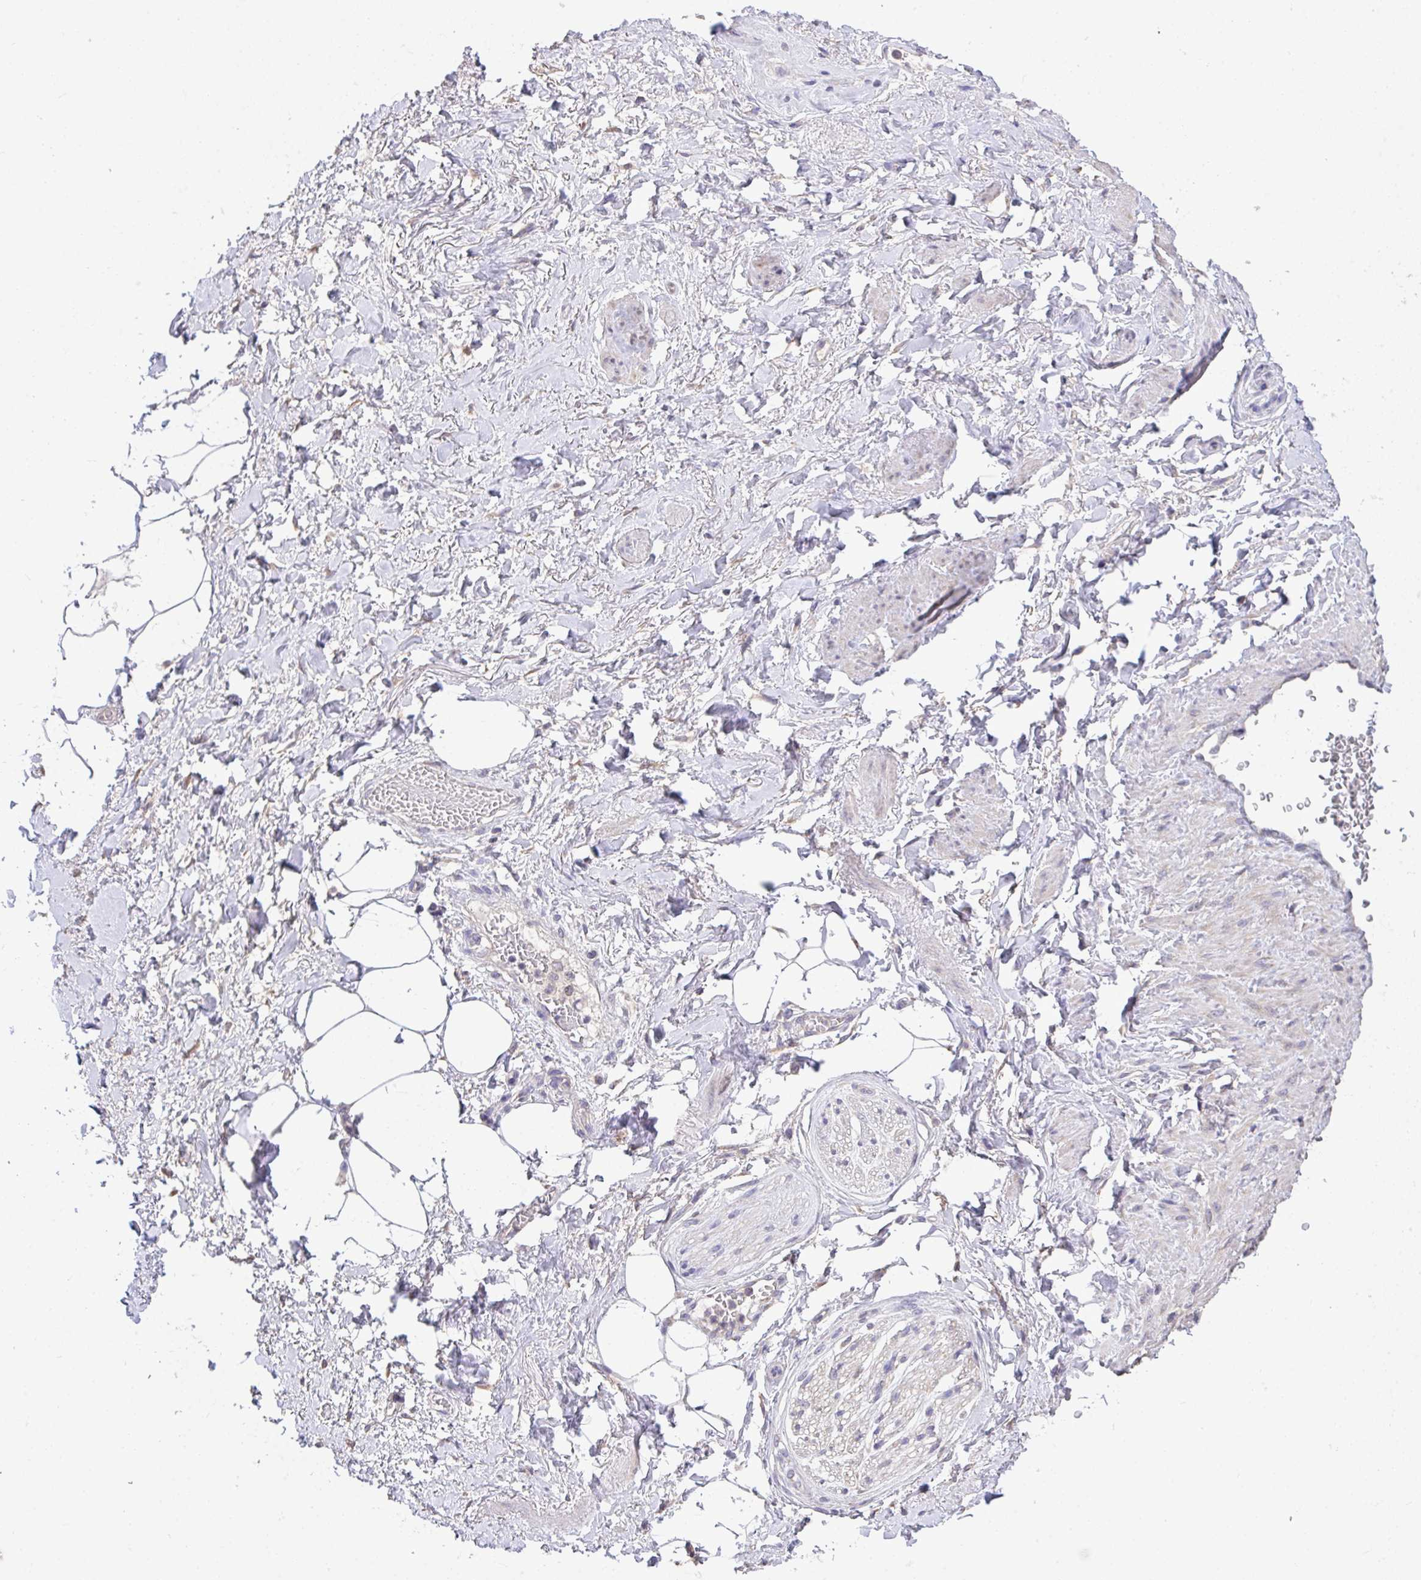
{"staining": {"intensity": "negative", "quantity": "none", "location": "none"}, "tissue": "adipose tissue", "cell_type": "Adipocytes", "image_type": "normal", "snomed": [{"axis": "morphology", "description": "Normal tissue, NOS"}, {"axis": "topography", "description": "Vagina"}, {"axis": "topography", "description": "Peripheral nerve tissue"}], "caption": "DAB immunohistochemical staining of unremarkable adipose tissue shows no significant expression in adipocytes. The staining was performed using DAB to visualize the protein expression in brown, while the nuclei were stained in blue with hematoxylin (Magnification: 20x).", "gene": "MPC2", "patient": {"sex": "female", "age": 71}}